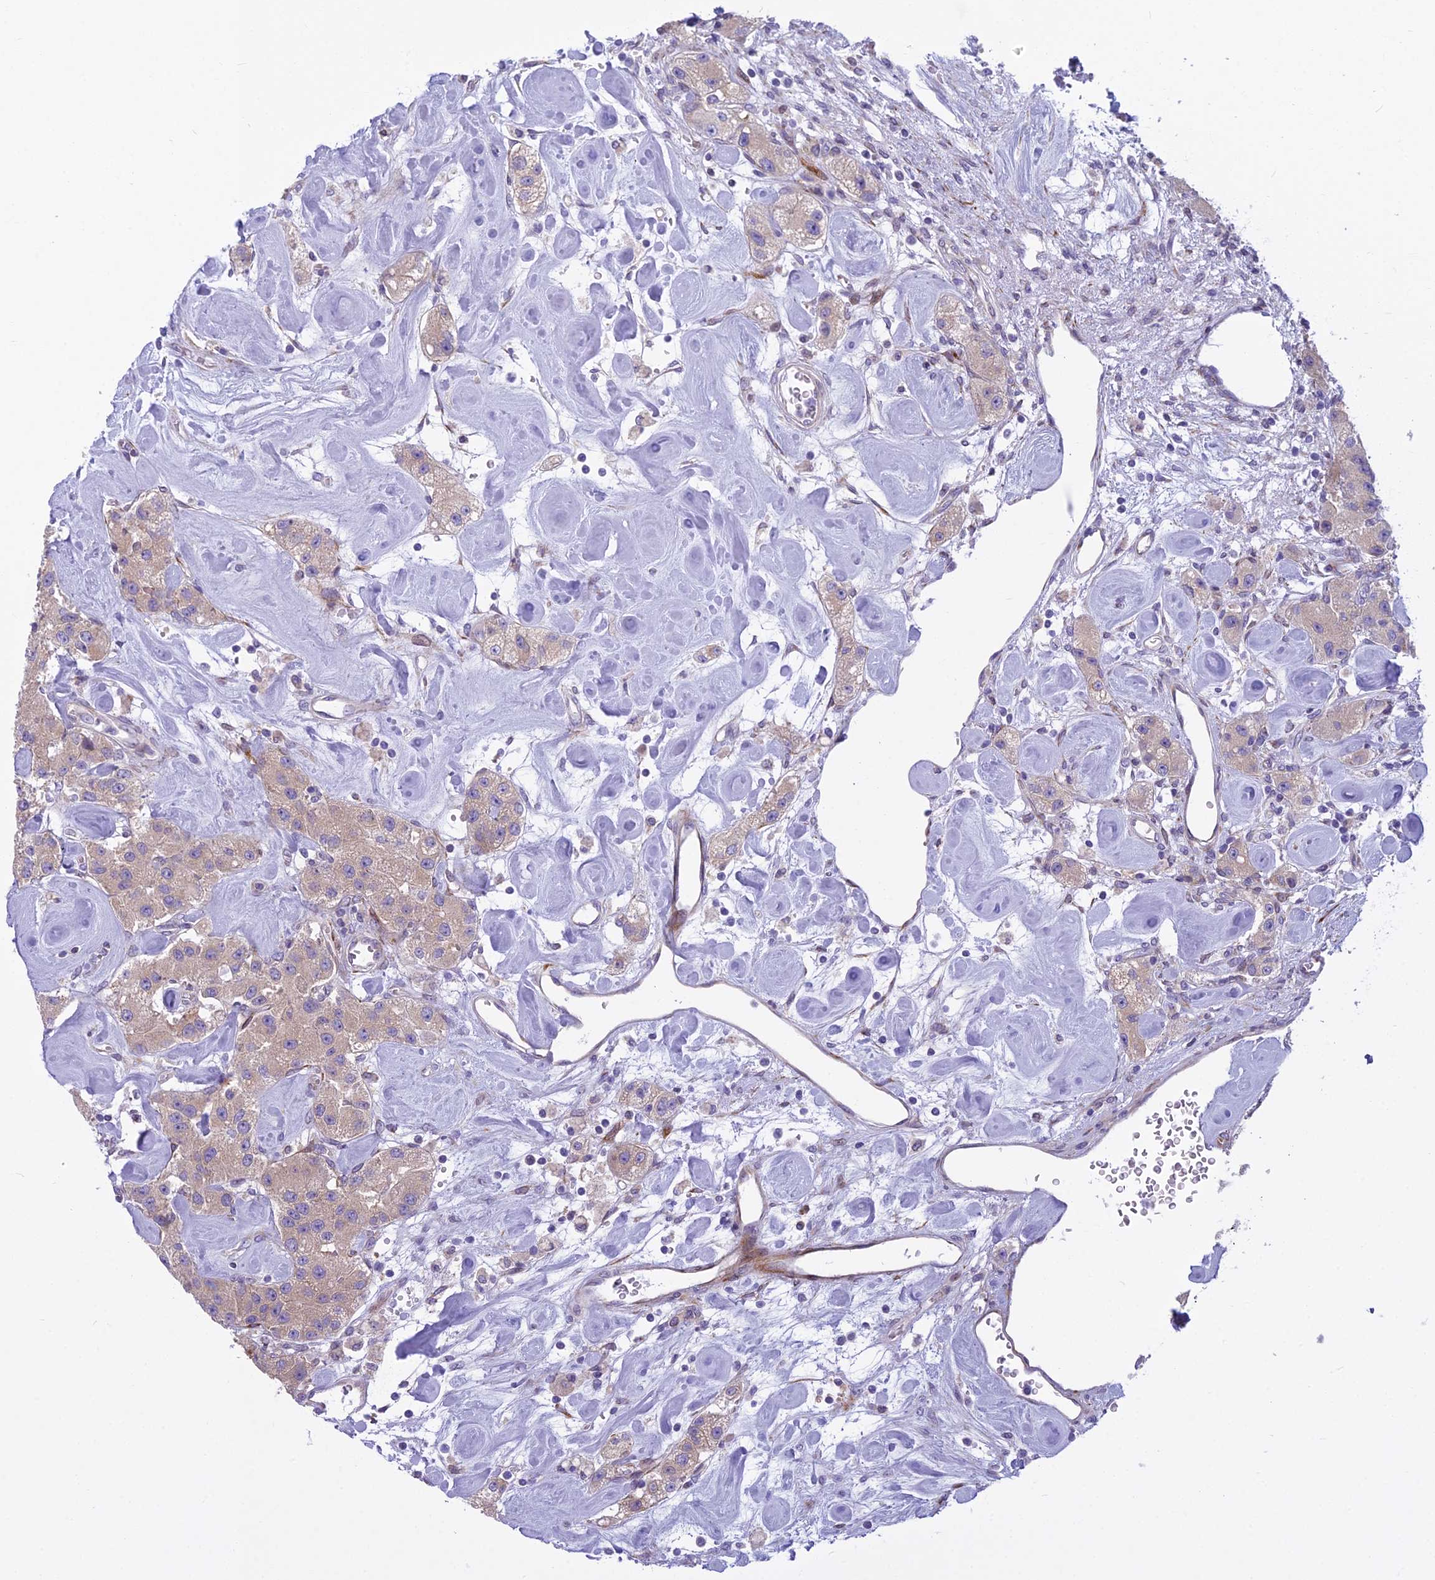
{"staining": {"intensity": "weak", "quantity": "25%-75%", "location": "cytoplasmic/membranous"}, "tissue": "carcinoid", "cell_type": "Tumor cells", "image_type": "cancer", "snomed": [{"axis": "morphology", "description": "Carcinoid, malignant, NOS"}, {"axis": "topography", "description": "Pancreas"}], "caption": "Carcinoid (malignant) was stained to show a protein in brown. There is low levels of weak cytoplasmic/membranous expression in approximately 25%-75% of tumor cells.", "gene": "PCDHB14", "patient": {"sex": "male", "age": 41}}